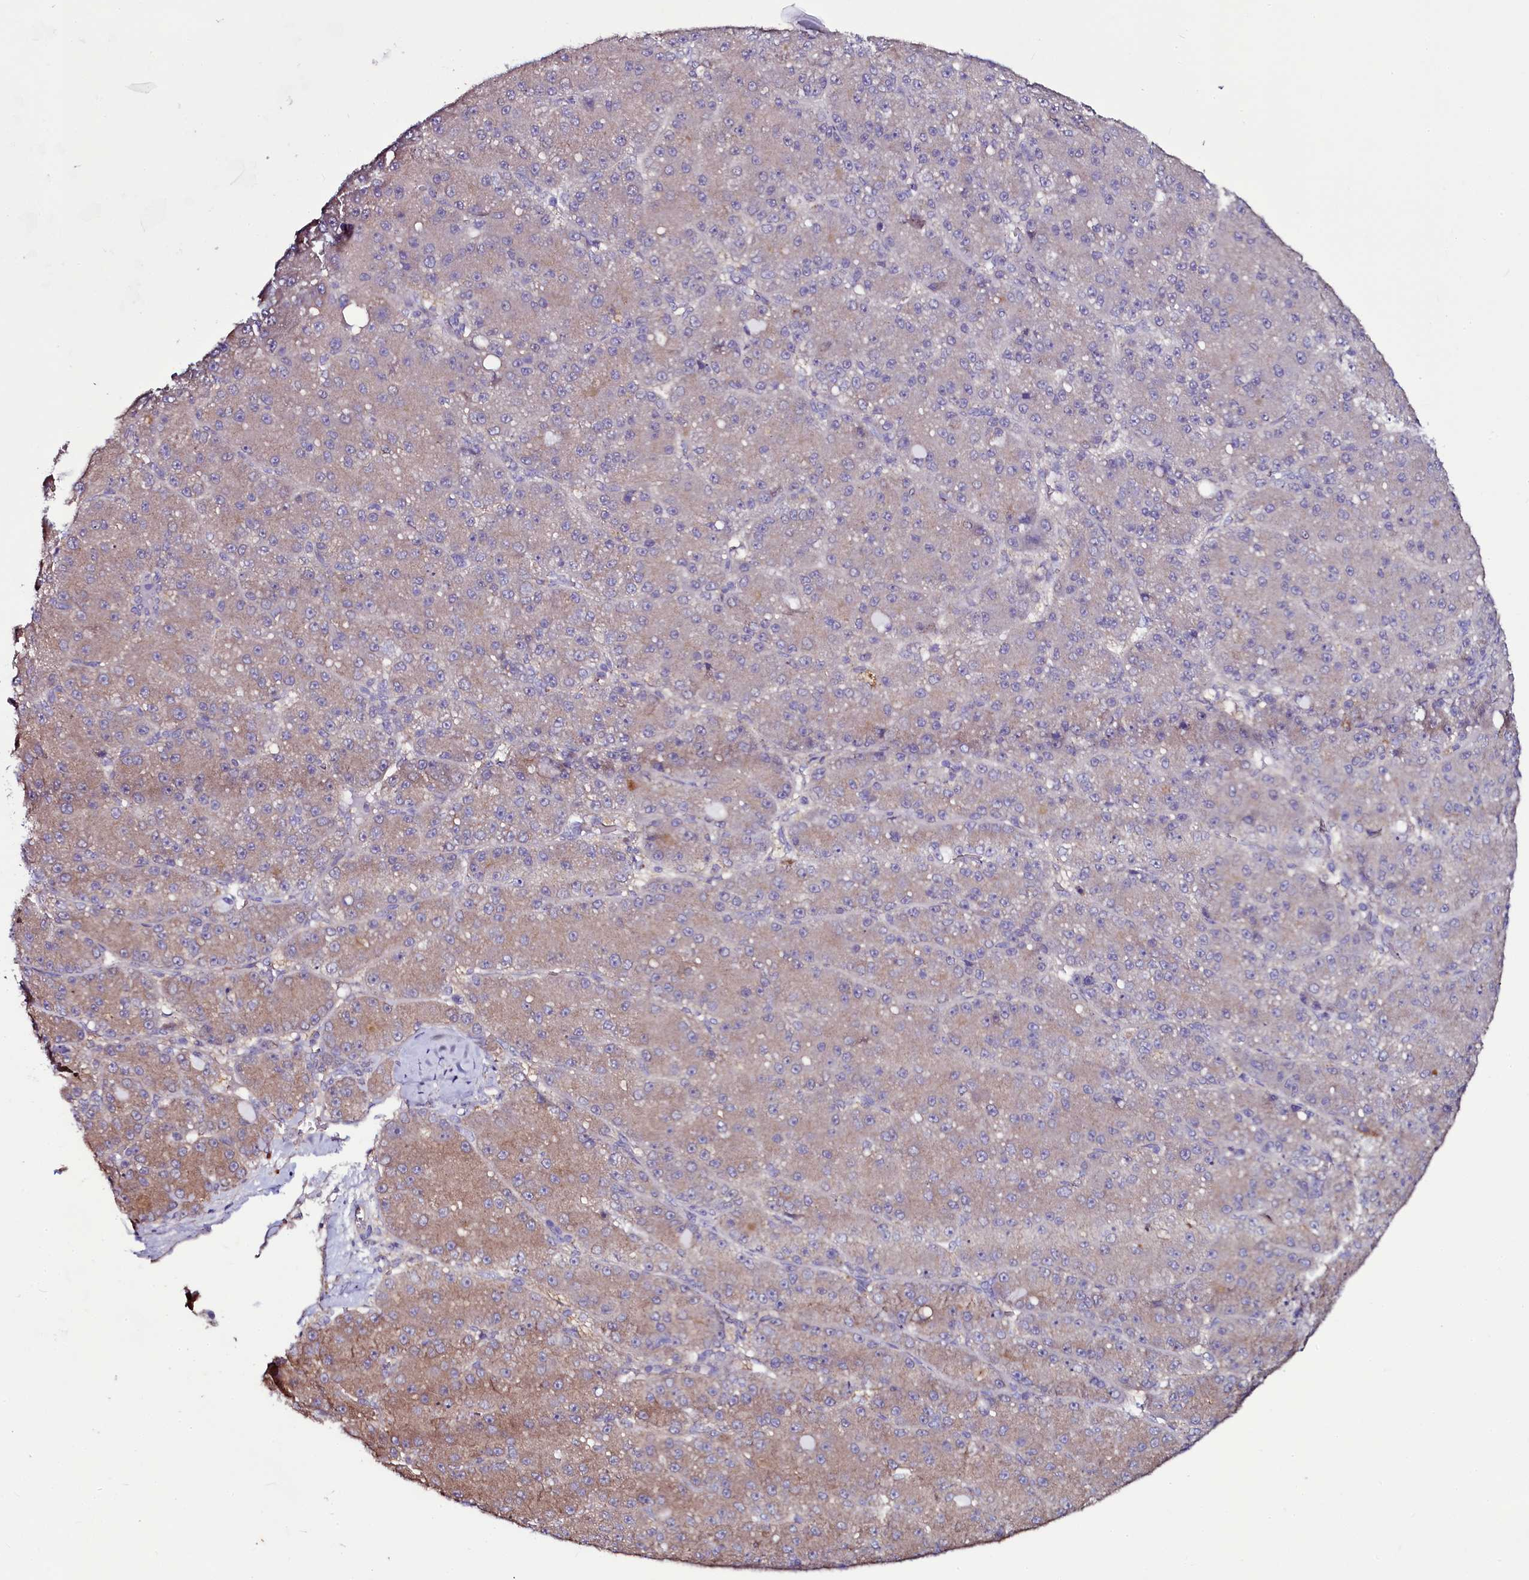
{"staining": {"intensity": "moderate", "quantity": ">75%", "location": "cytoplasmic/membranous"}, "tissue": "liver cancer", "cell_type": "Tumor cells", "image_type": "cancer", "snomed": [{"axis": "morphology", "description": "Carcinoma, Hepatocellular, NOS"}, {"axis": "topography", "description": "Liver"}], "caption": "Immunohistochemical staining of human hepatocellular carcinoma (liver) shows moderate cytoplasmic/membranous protein staining in approximately >75% of tumor cells. (brown staining indicates protein expression, while blue staining denotes nuclei).", "gene": "USPL1", "patient": {"sex": "male", "age": 67}}